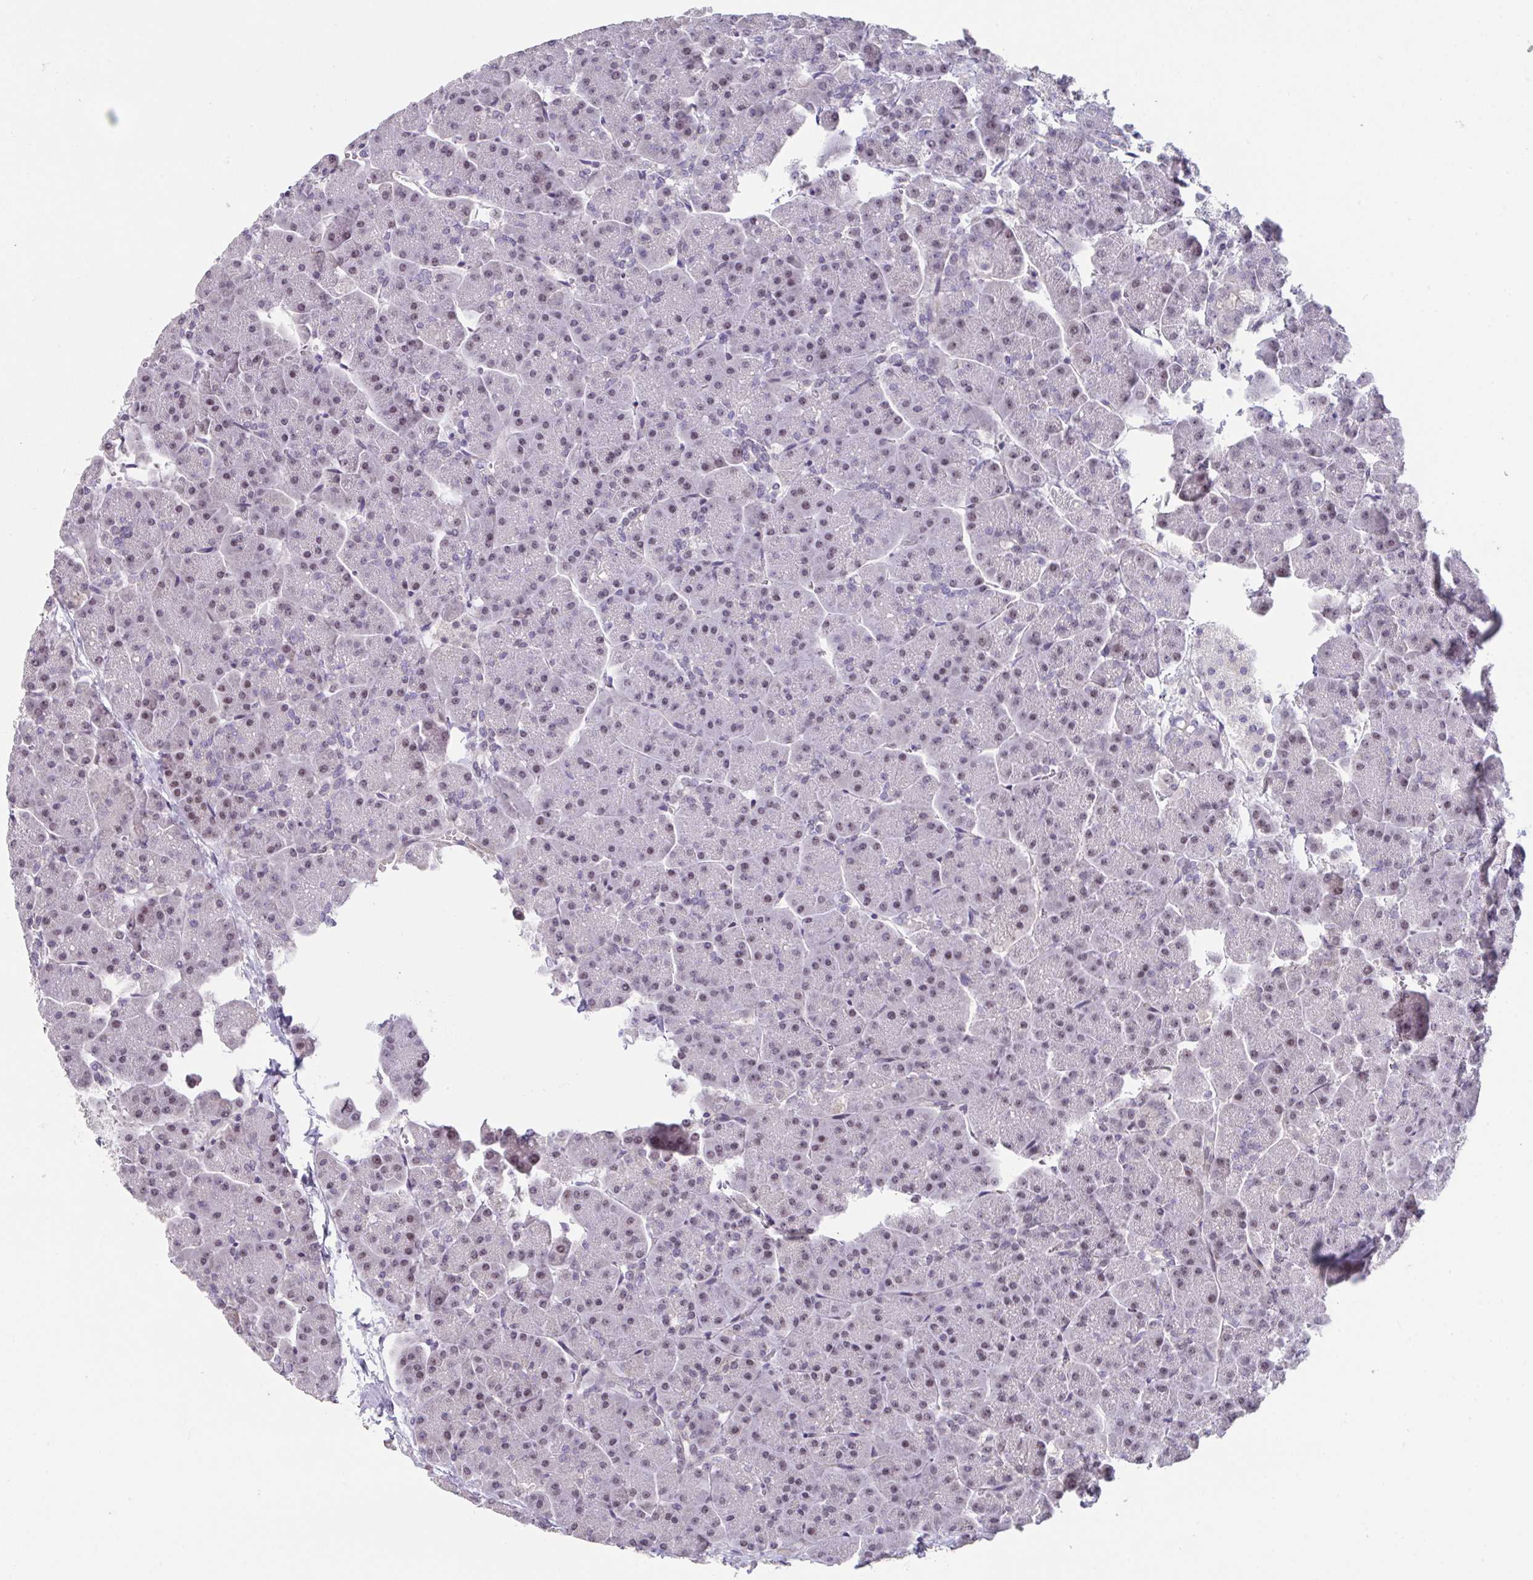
{"staining": {"intensity": "weak", "quantity": "<25%", "location": "nuclear"}, "tissue": "pancreas", "cell_type": "Exocrine glandular cells", "image_type": "normal", "snomed": [{"axis": "morphology", "description": "Normal tissue, NOS"}, {"axis": "topography", "description": "Pancreas"}, {"axis": "topography", "description": "Peripheral nerve tissue"}], "caption": "IHC micrograph of benign pancreas: human pancreas stained with DAB (3,3'-diaminobenzidine) displays no significant protein expression in exocrine glandular cells. (DAB immunohistochemistry (IHC) visualized using brightfield microscopy, high magnification).", "gene": "RBBP6", "patient": {"sex": "male", "age": 54}}